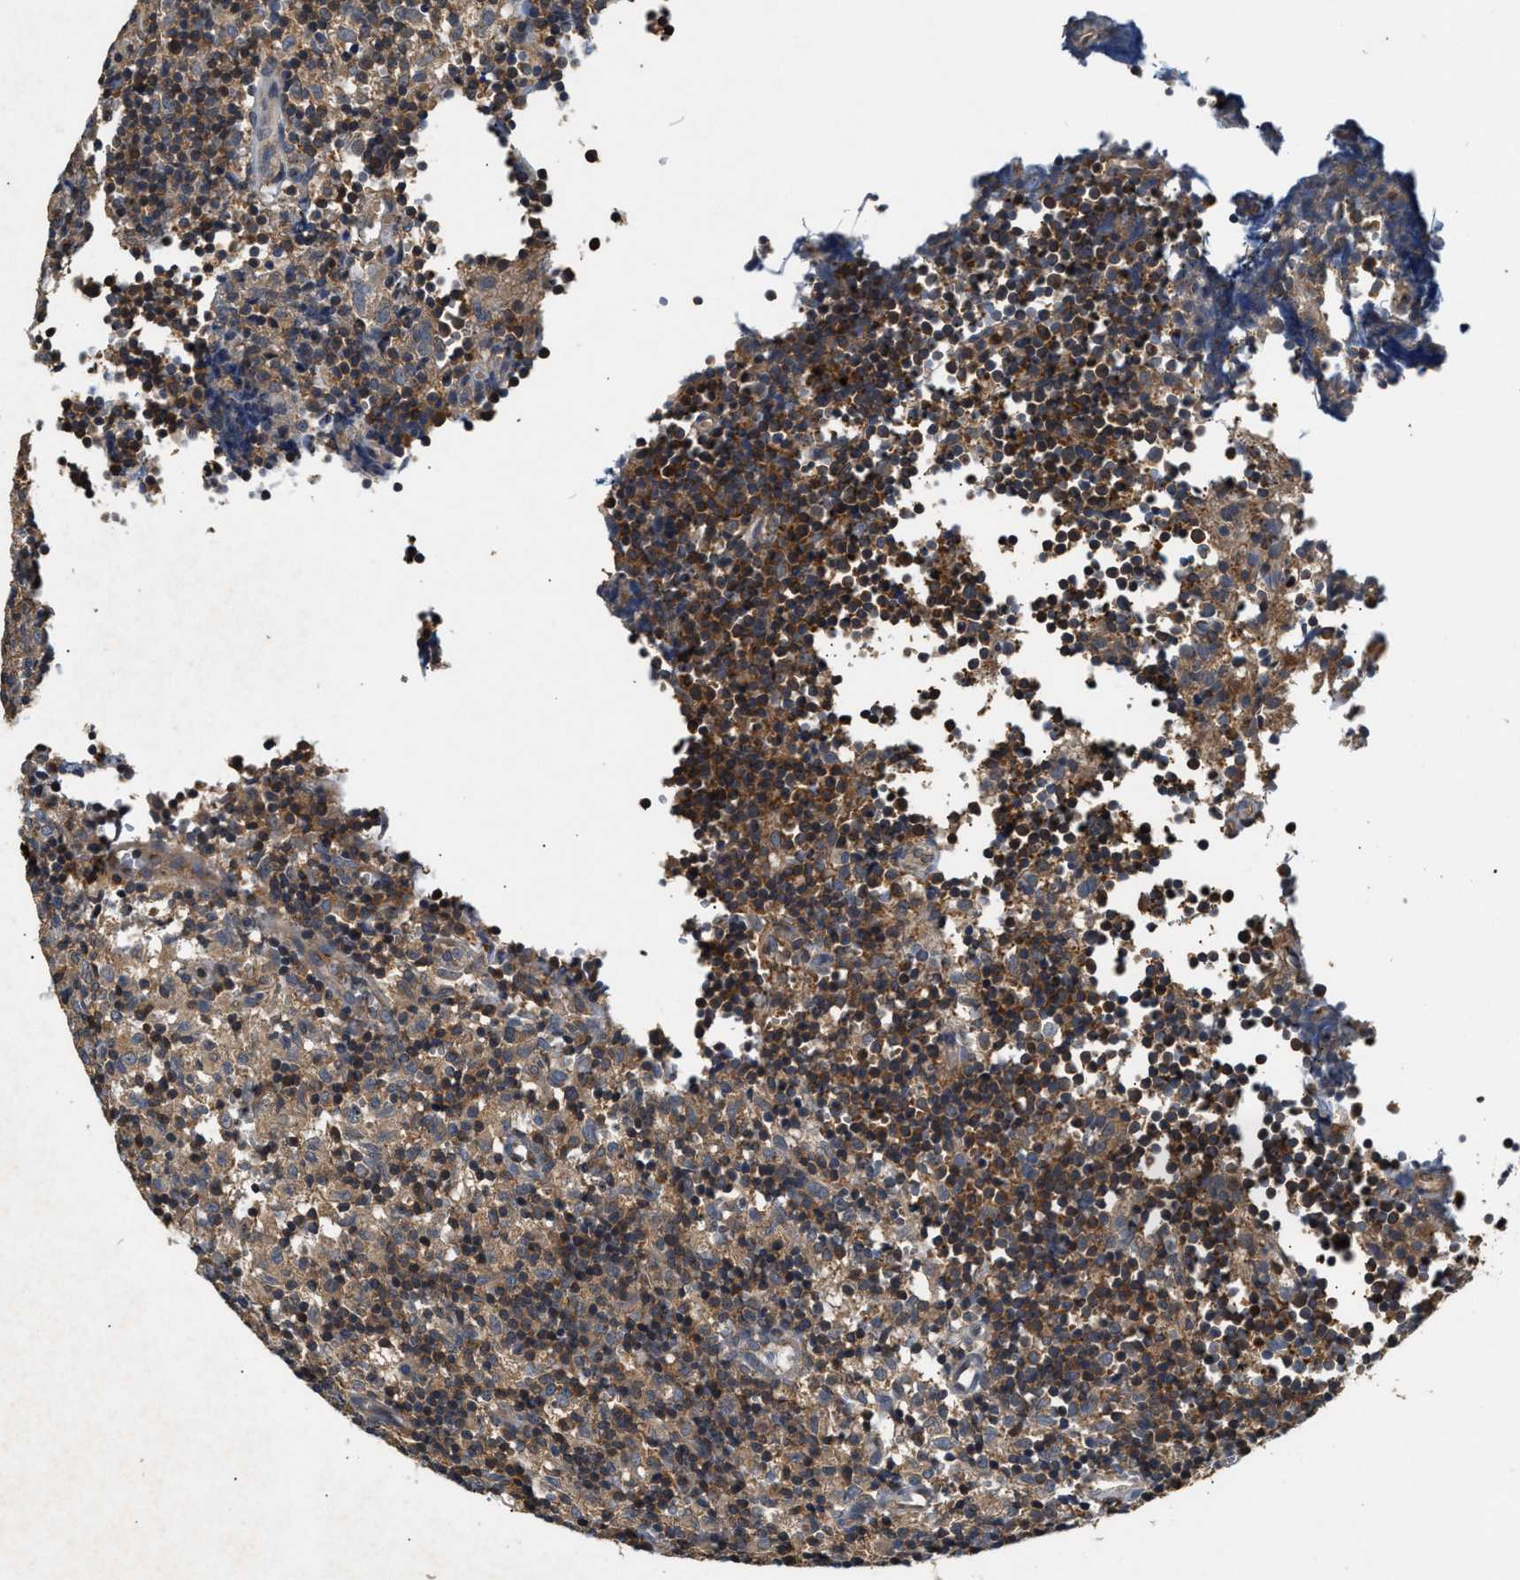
{"staining": {"intensity": "weak", "quantity": ">75%", "location": "cytoplasmic/membranous"}, "tissue": "lymph node", "cell_type": "Germinal center cells", "image_type": "normal", "snomed": [{"axis": "morphology", "description": "Normal tissue, NOS"}, {"axis": "morphology", "description": "Inflammation, NOS"}, {"axis": "topography", "description": "Lymph node"}], "caption": "Germinal center cells show weak cytoplasmic/membranous positivity in approximately >75% of cells in benign lymph node.", "gene": "CHUK", "patient": {"sex": "male", "age": 55}}